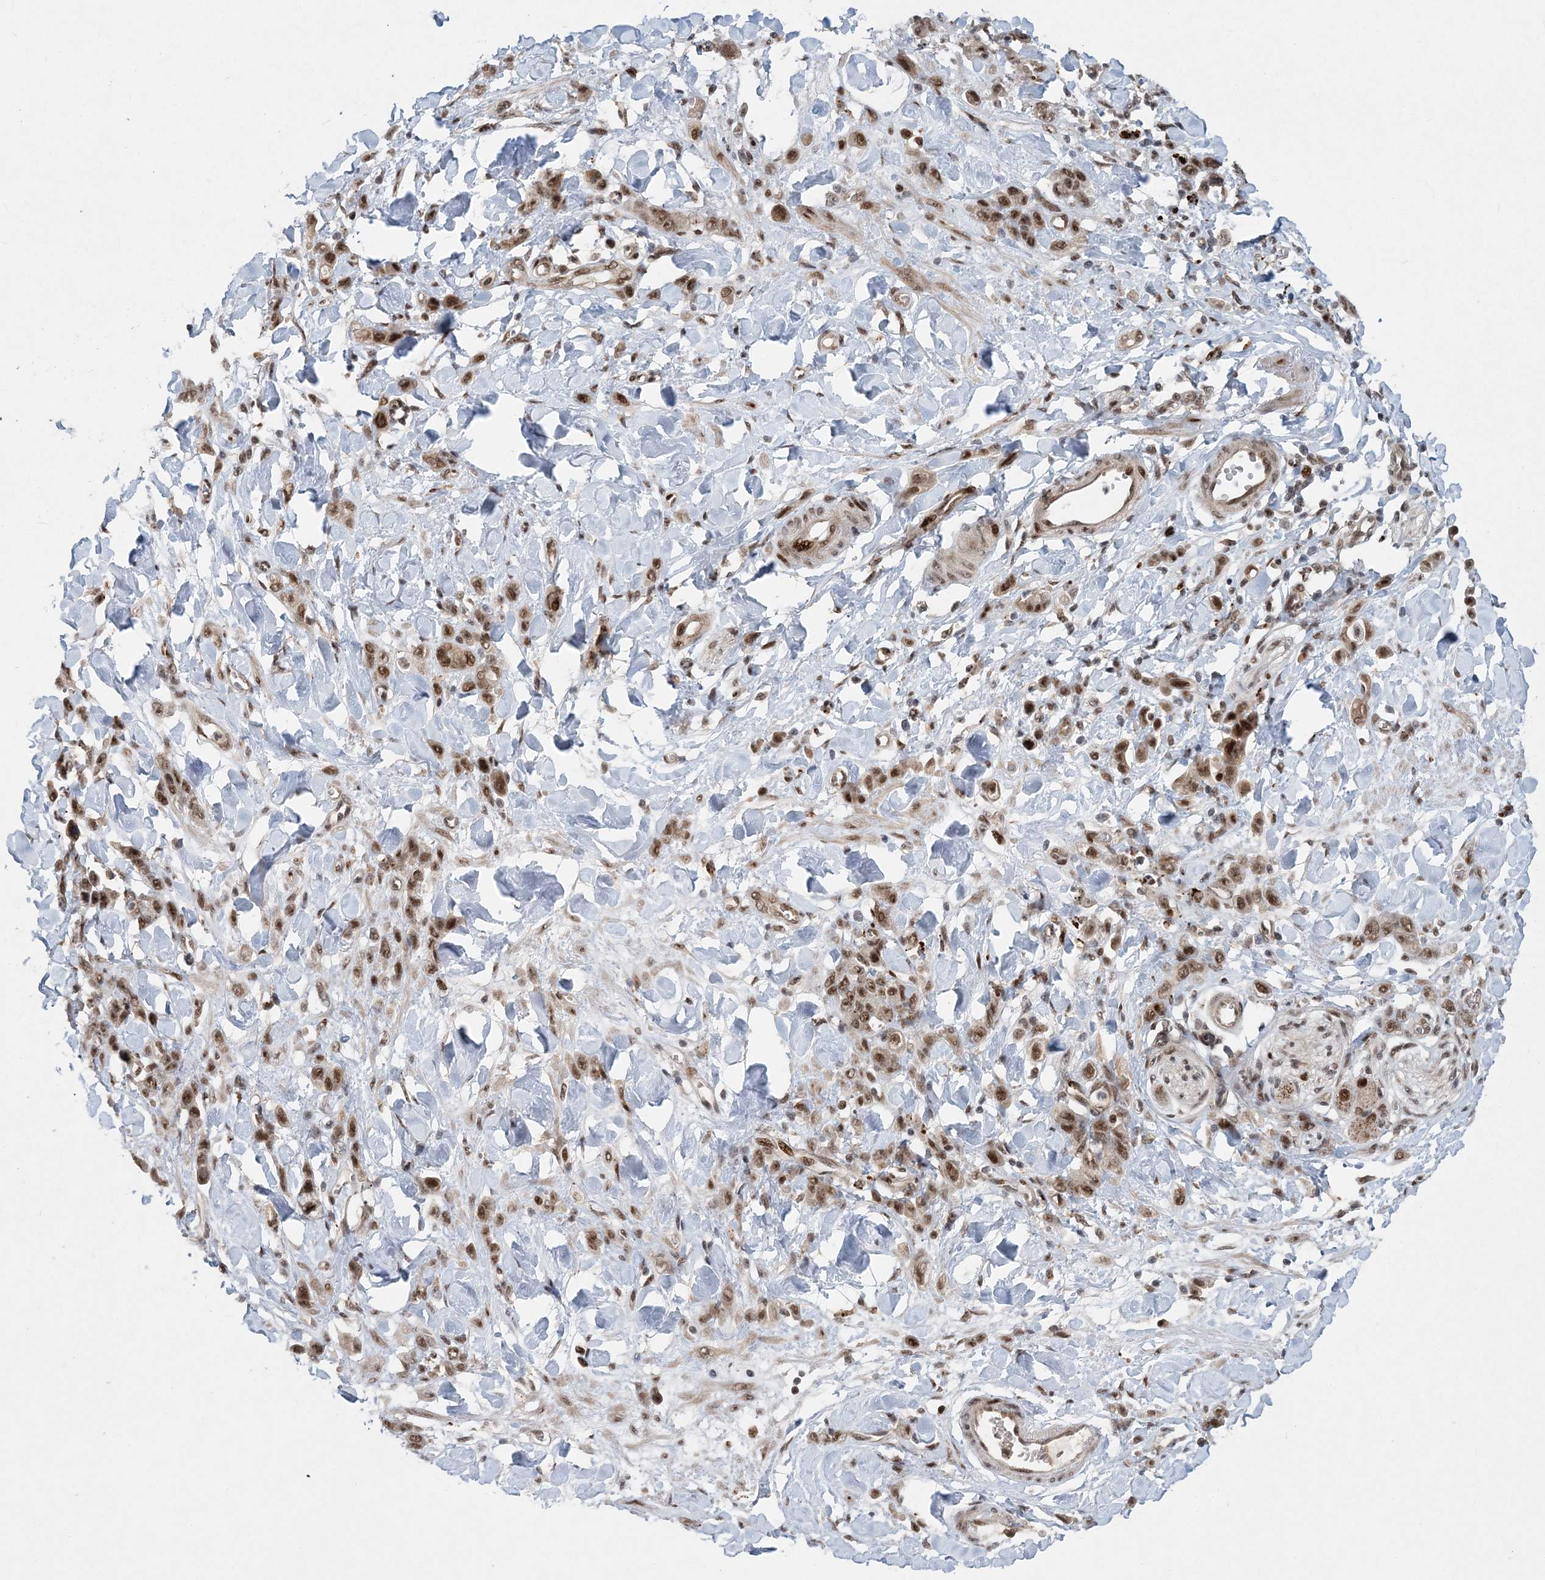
{"staining": {"intensity": "moderate", "quantity": ">75%", "location": "nuclear"}, "tissue": "stomach cancer", "cell_type": "Tumor cells", "image_type": "cancer", "snomed": [{"axis": "morphology", "description": "Normal tissue, NOS"}, {"axis": "morphology", "description": "Adenocarcinoma, NOS"}, {"axis": "topography", "description": "Stomach"}], "caption": "Stomach cancer (adenocarcinoma) stained for a protein demonstrates moderate nuclear positivity in tumor cells.", "gene": "CWC22", "patient": {"sex": "male", "age": 82}}